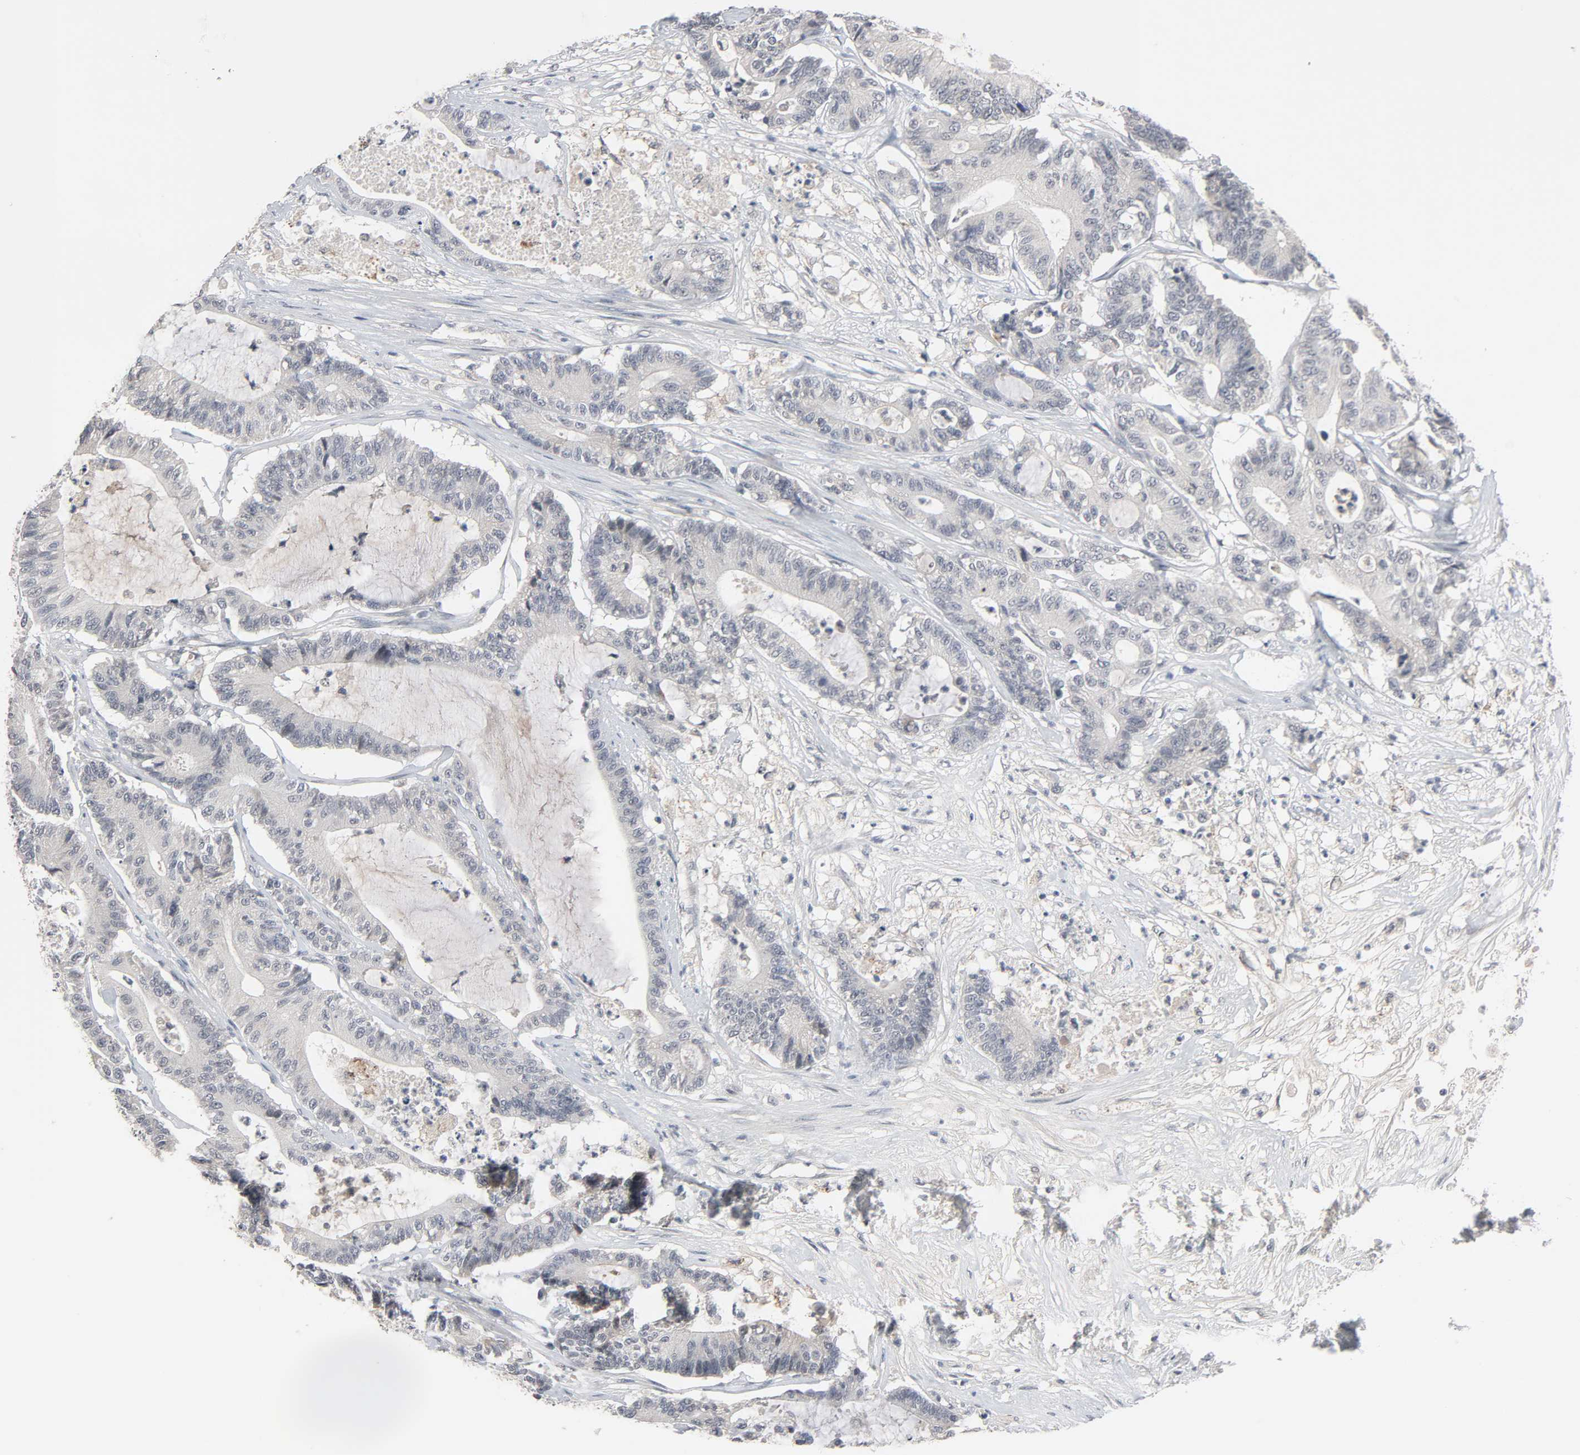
{"staining": {"intensity": "negative", "quantity": "none", "location": "none"}, "tissue": "colorectal cancer", "cell_type": "Tumor cells", "image_type": "cancer", "snomed": [{"axis": "morphology", "description": "Adenocarcinoma, NOS"}, {"axis": "topography", "description": "Colon"}], "caption": "Colorectal cancer was stained to show a protein in brown. There is no significant positivity in tumor cells.", "gene": "MT3", "patient": {"sex": "female", "age": 84}}